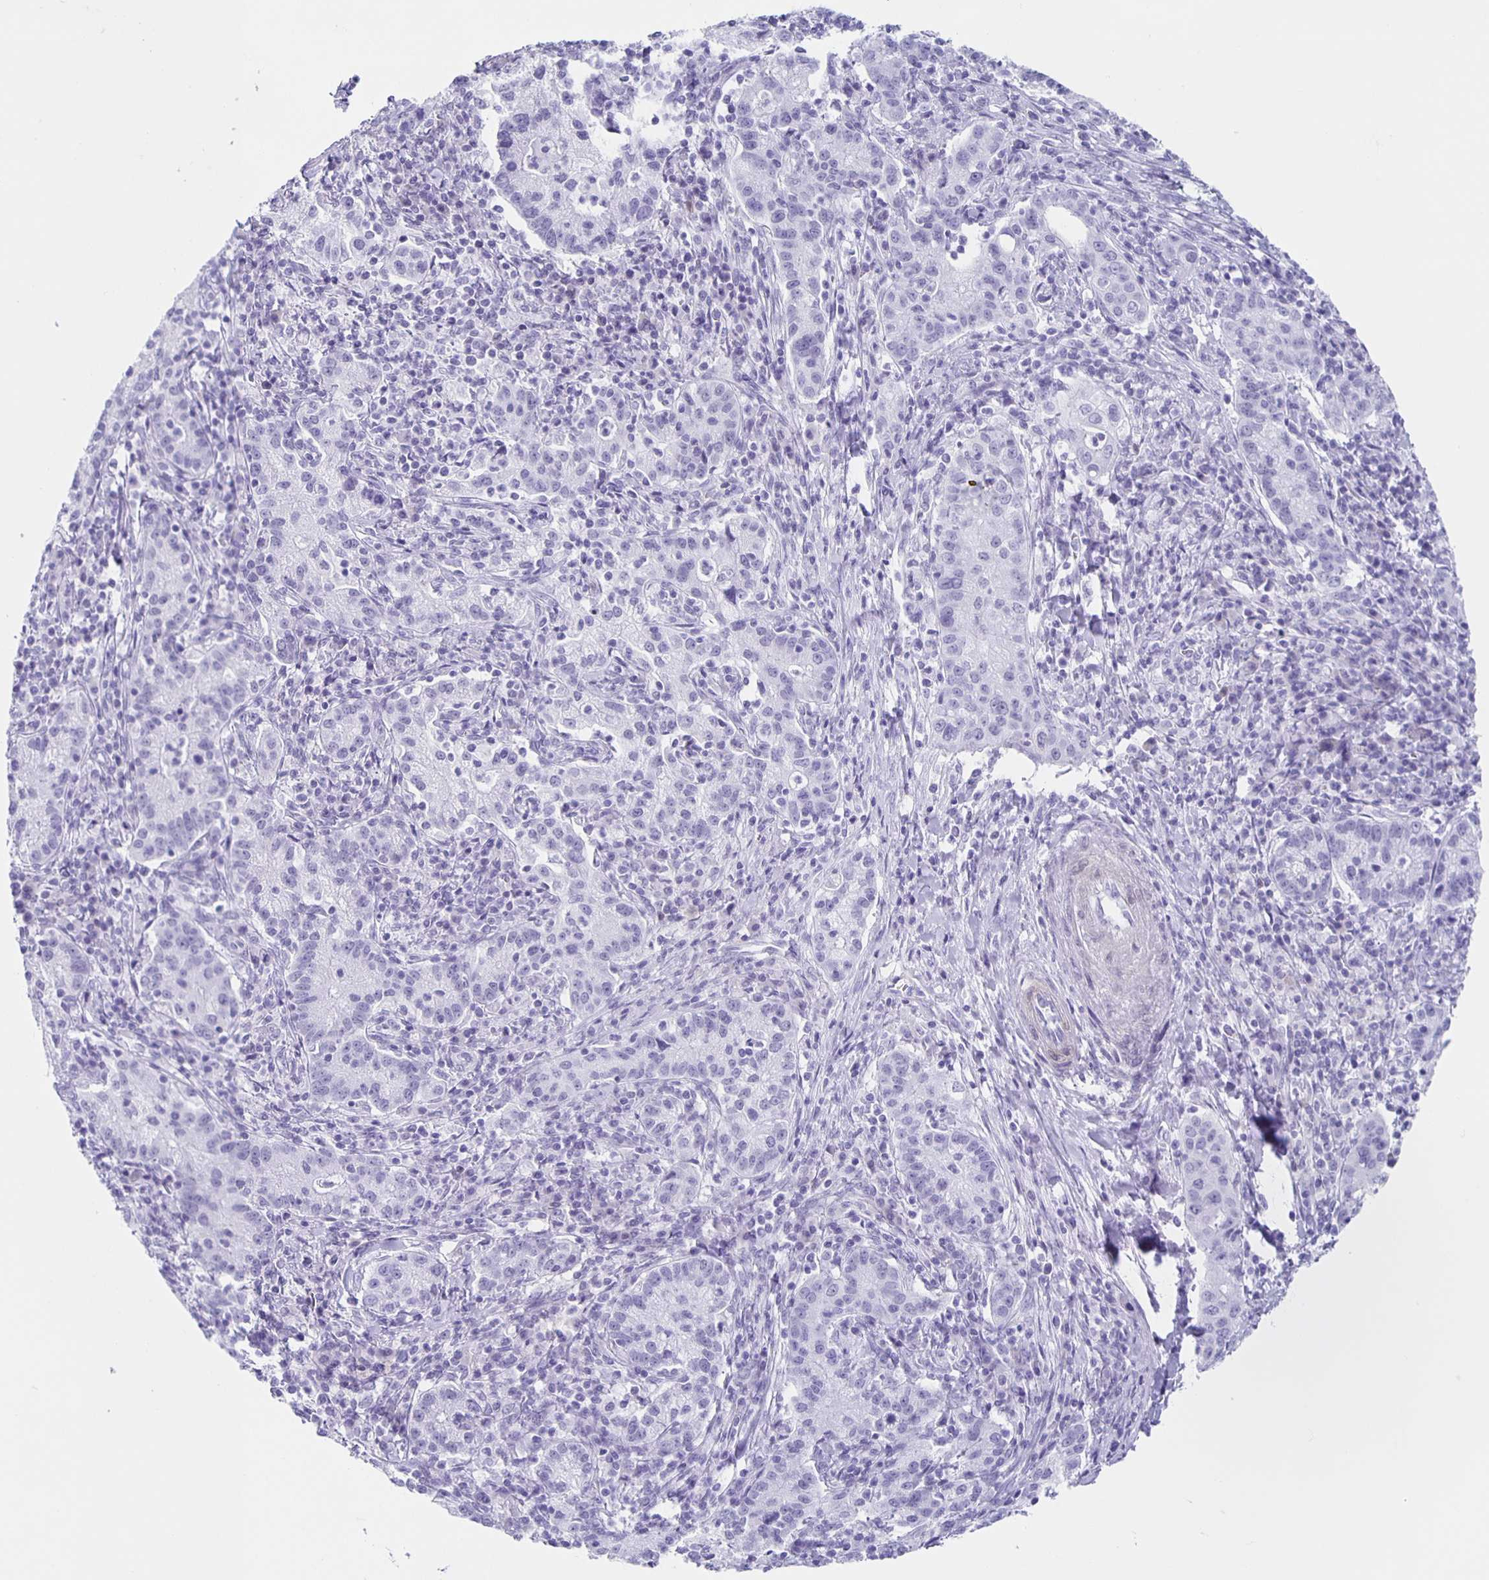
{"staining": {"intensity": "negative", "quantity": "none", "location": "none"}, "tissue": "cervical cancer", "cell_type": "Tumor cells", "image_type": "cancer", "snomed": [{"axis": "morphology", "description": "Normal tissue, NOS"}, {"axis": "morphology", "description": "Adenocarcinoma, NOS"}, {"axis": "topography", "description": "Cervix"}], "caption": "Tumor cells show no significant positivity in cervical cancer (adenocarcinoma).", "gene": "TPPP", "patient": {"sex": "female", "age": 44}}